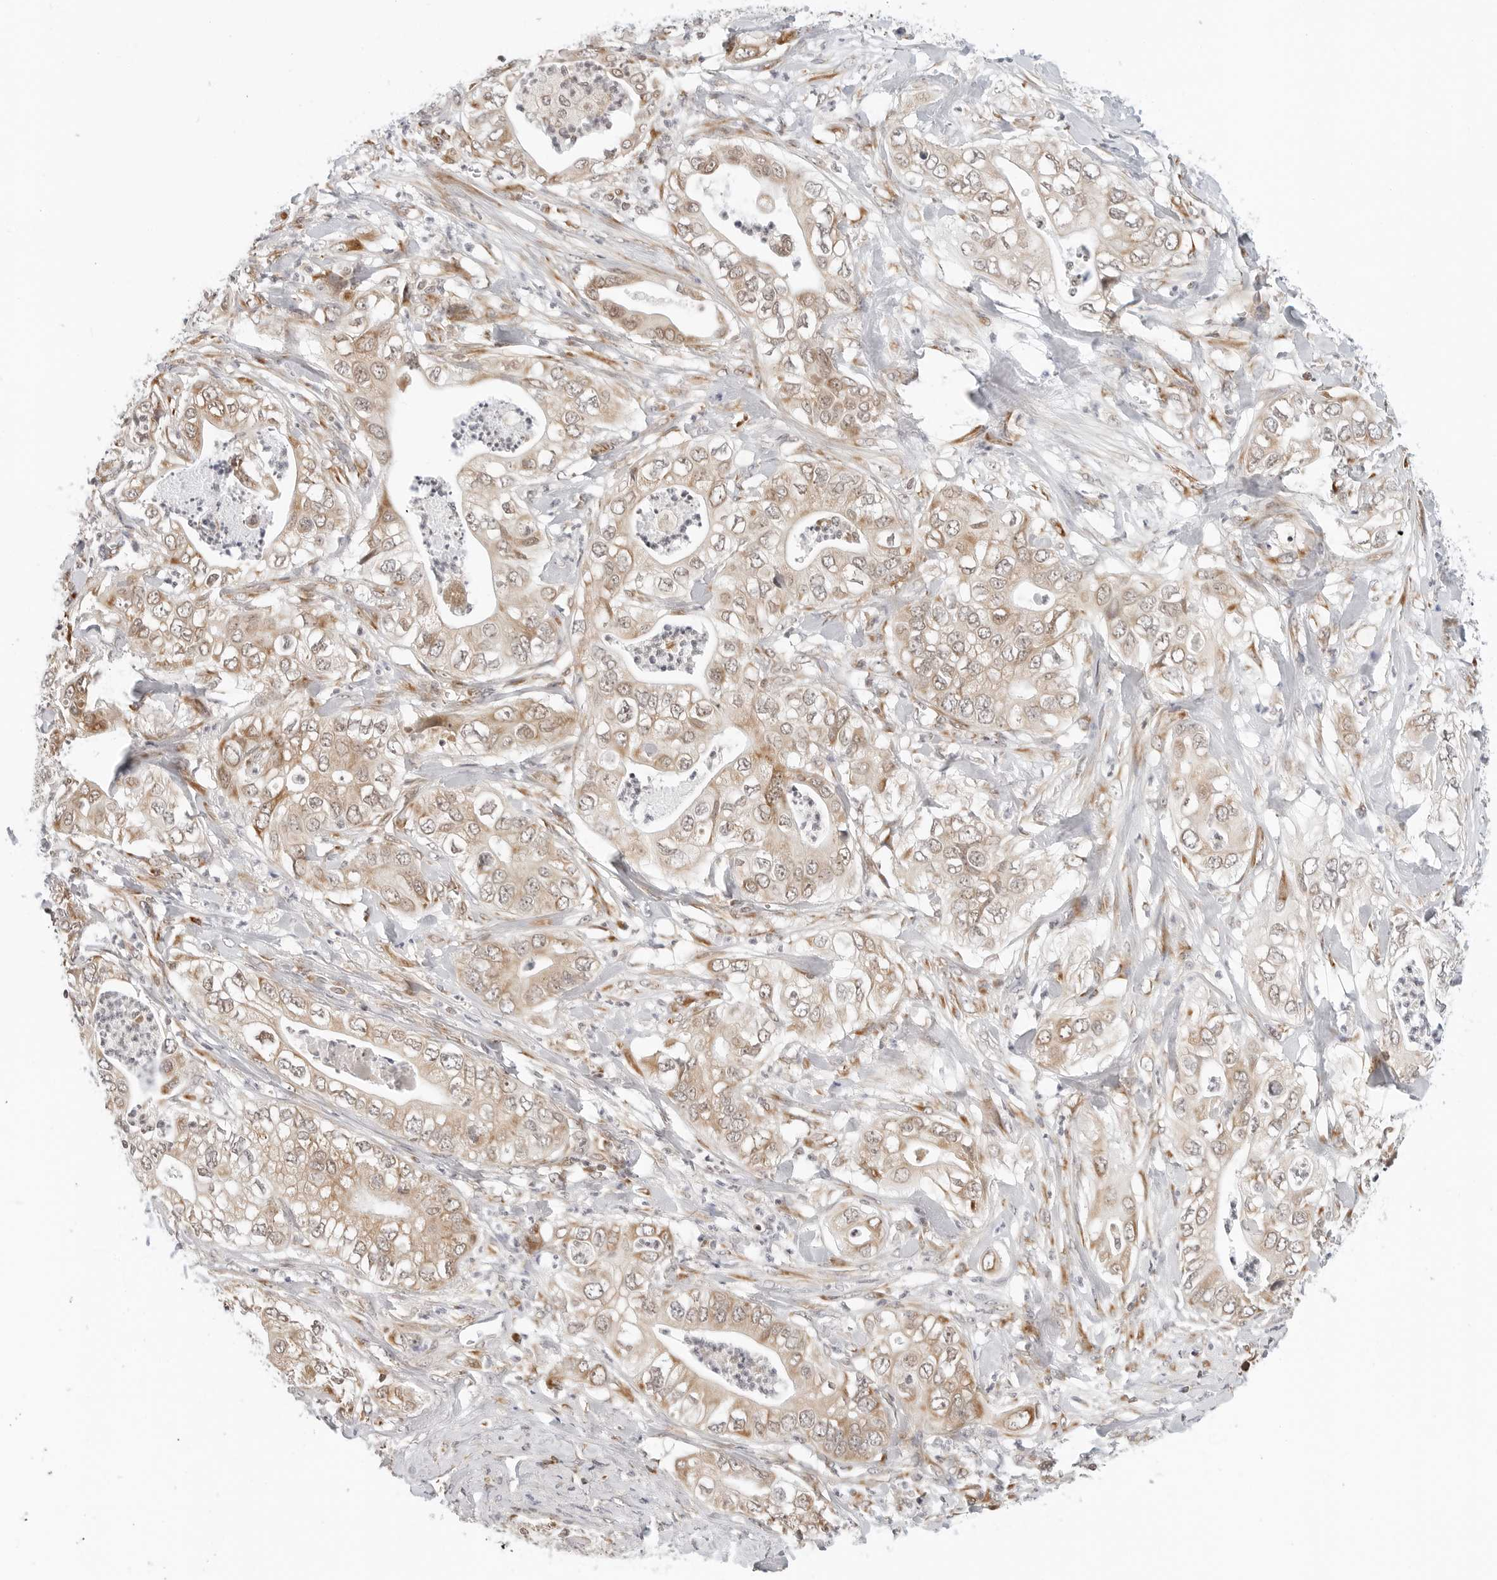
{"staining": {"intensity": "weak", "quantity": ">75%", "location": "cytoplasmic/membranous"}, "tissue": "pancreatic cancer", "cell_type": "Tumor cells", "image_type": "cancer", "snomed": [{"axis": "morphology", "description": "Adenocarcinoma, NOS"}, {"axis": "topography", "description": "Pancreas"}], "caption": "Pancreatic adenocarcinoma was stained to show a protein in brown. There is low levels of weak cytoplasmic/membranous expression in approximately >75% of tumor cells.", "gene": "POLR3GL", "patient": {"sex": "female", "age": 78}}